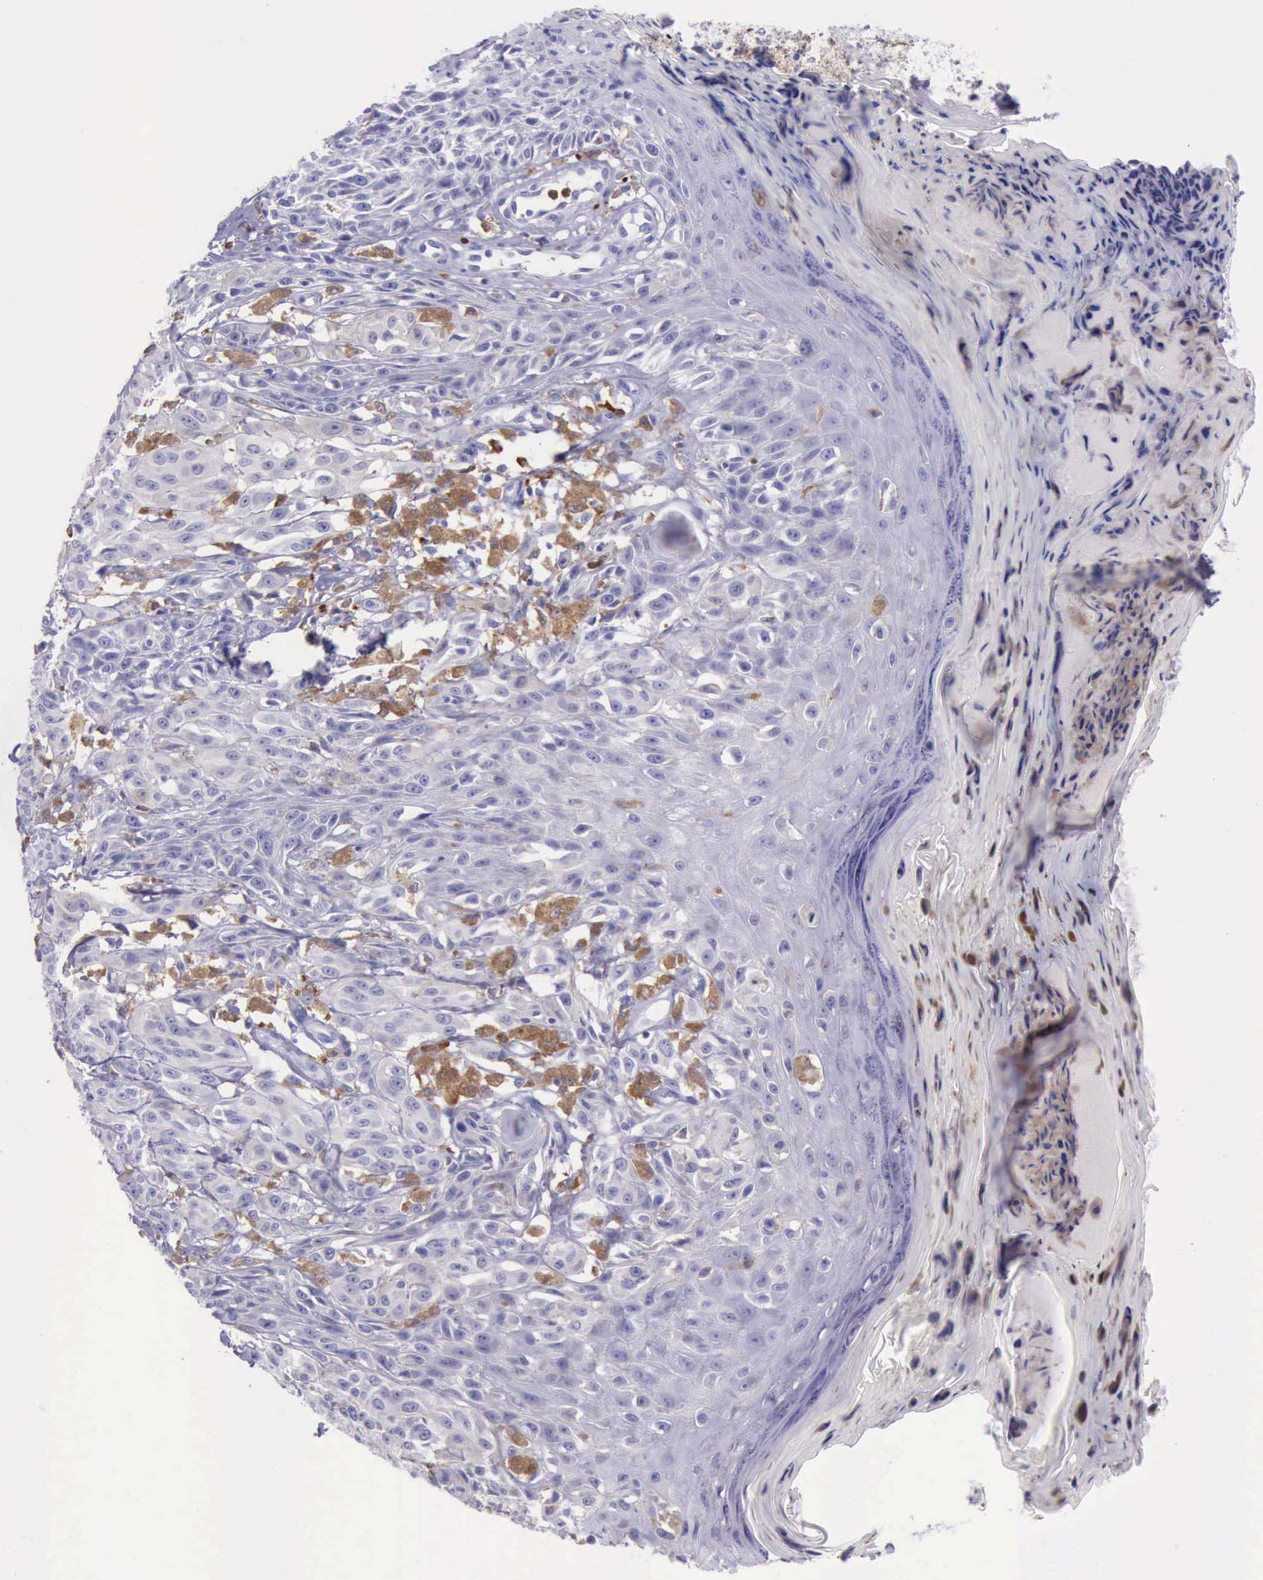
{"staining": {"intensity": "negative", "quantity": "none", "location": "none"}, "tissue": "melanoma", "cell_type": "Tumor cells", "image_type": "cancer", "snomed": [{"axis": "morphology", "description": "Malignant melanoma, NOS"}, {"axis": "topography", "description": "Skin"}], "caption": "Tumor cells show no significant expression in malignant melanoma.", "gene": "BTK", "patient": {"sex": "female", "age": 77}}